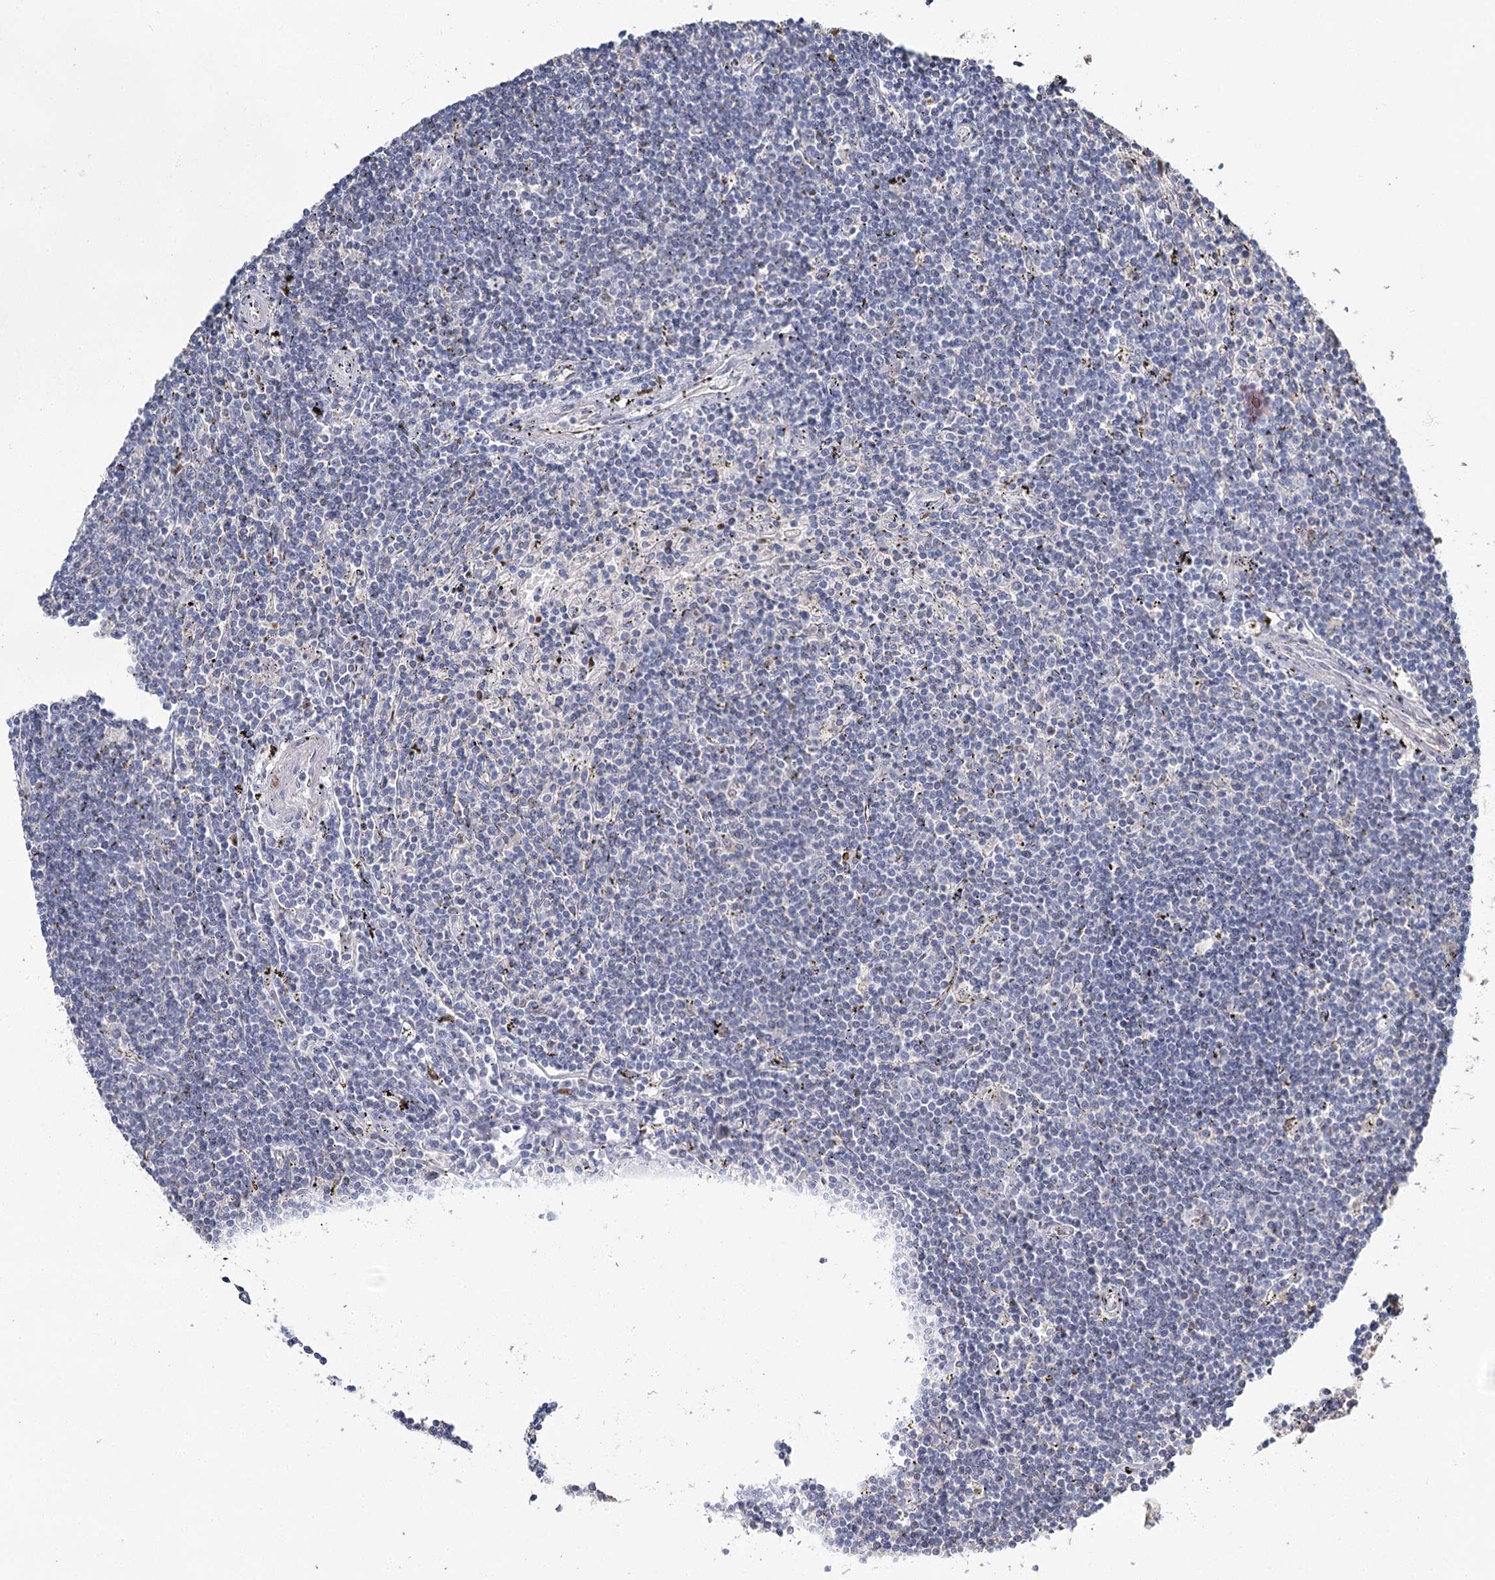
{"staining": {"intensity": "negative", "quantity": "none", "location": "none"}, "tissue": "lymphoma", "cell_type": "Tumor cells", "image_type": "cancer", "snomed": [{"axis": "morphology", "description": "Malignant lymphoma, non-Hodgkin's type, Low grade"}, {"axis": "topography", "description": "Spleen"}], "caption": "Low-grade malignant lymphoma, non-Hodgkin's type stained for a protein using immunohistochemistry displays no expression tumor cells.", "gene": "IGSF3", "patient": {"sex": "male", "age": 76}}